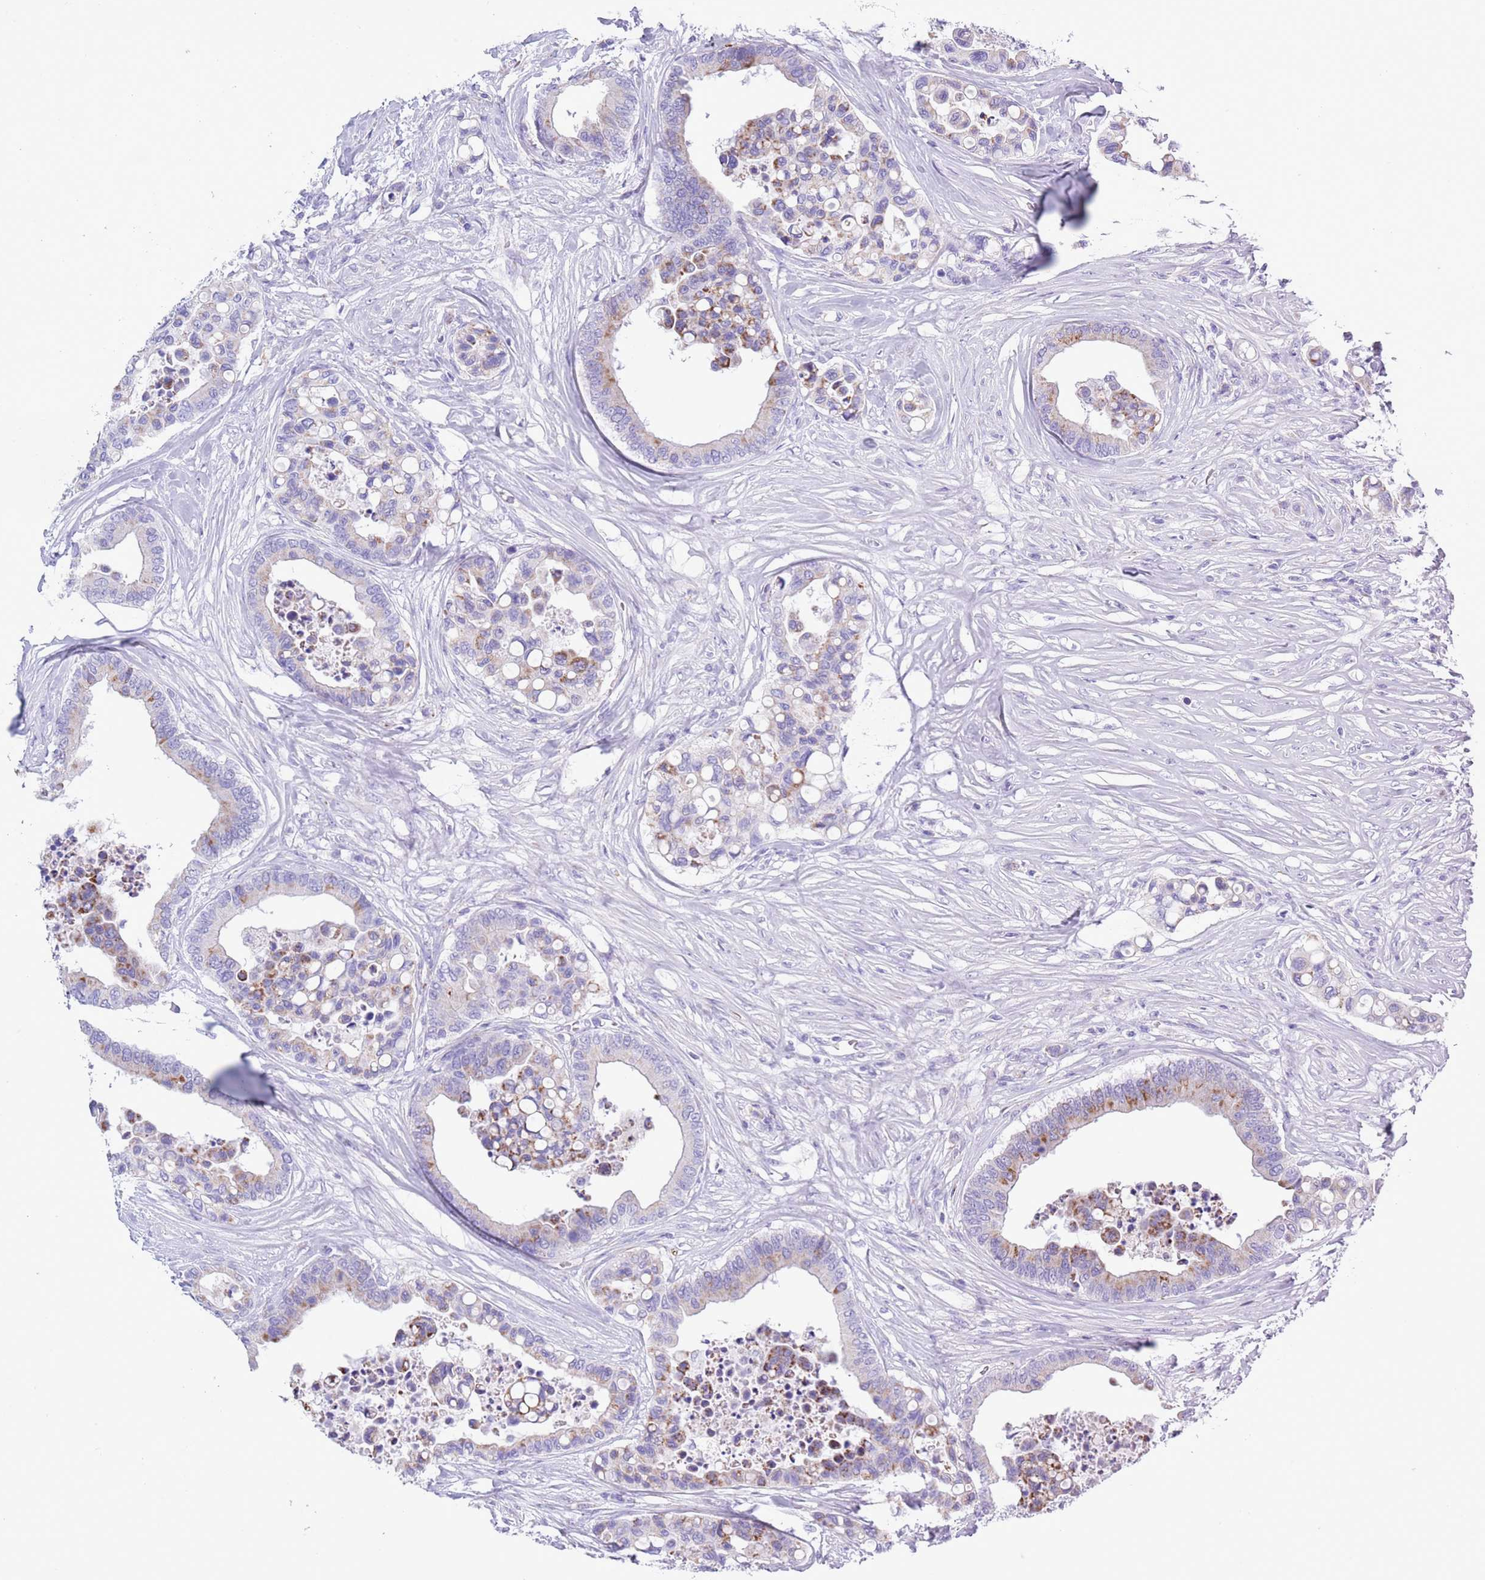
{"staining": {"intensity": "moderate", "quantity": "<25%", "location": "cytoplasmic/membranous"}, "tissue": "colorectal cancer", "cell_type": "Tumor cells", "image_type": "cancer", "snomed": [{"axis": "morphology", "description": "Adenocarcinoma, NOS"}, {"axis": "topography", "description": "Colon"}], "caption": "IHC image of human colorectal cancer stained for a protein (brown), which displays low levels of moderate cytoplasmic/membranous staining in about <25% of tumor cells.", "gene": "MOCOS", "patient": {"sex": "male", "age": 82}}